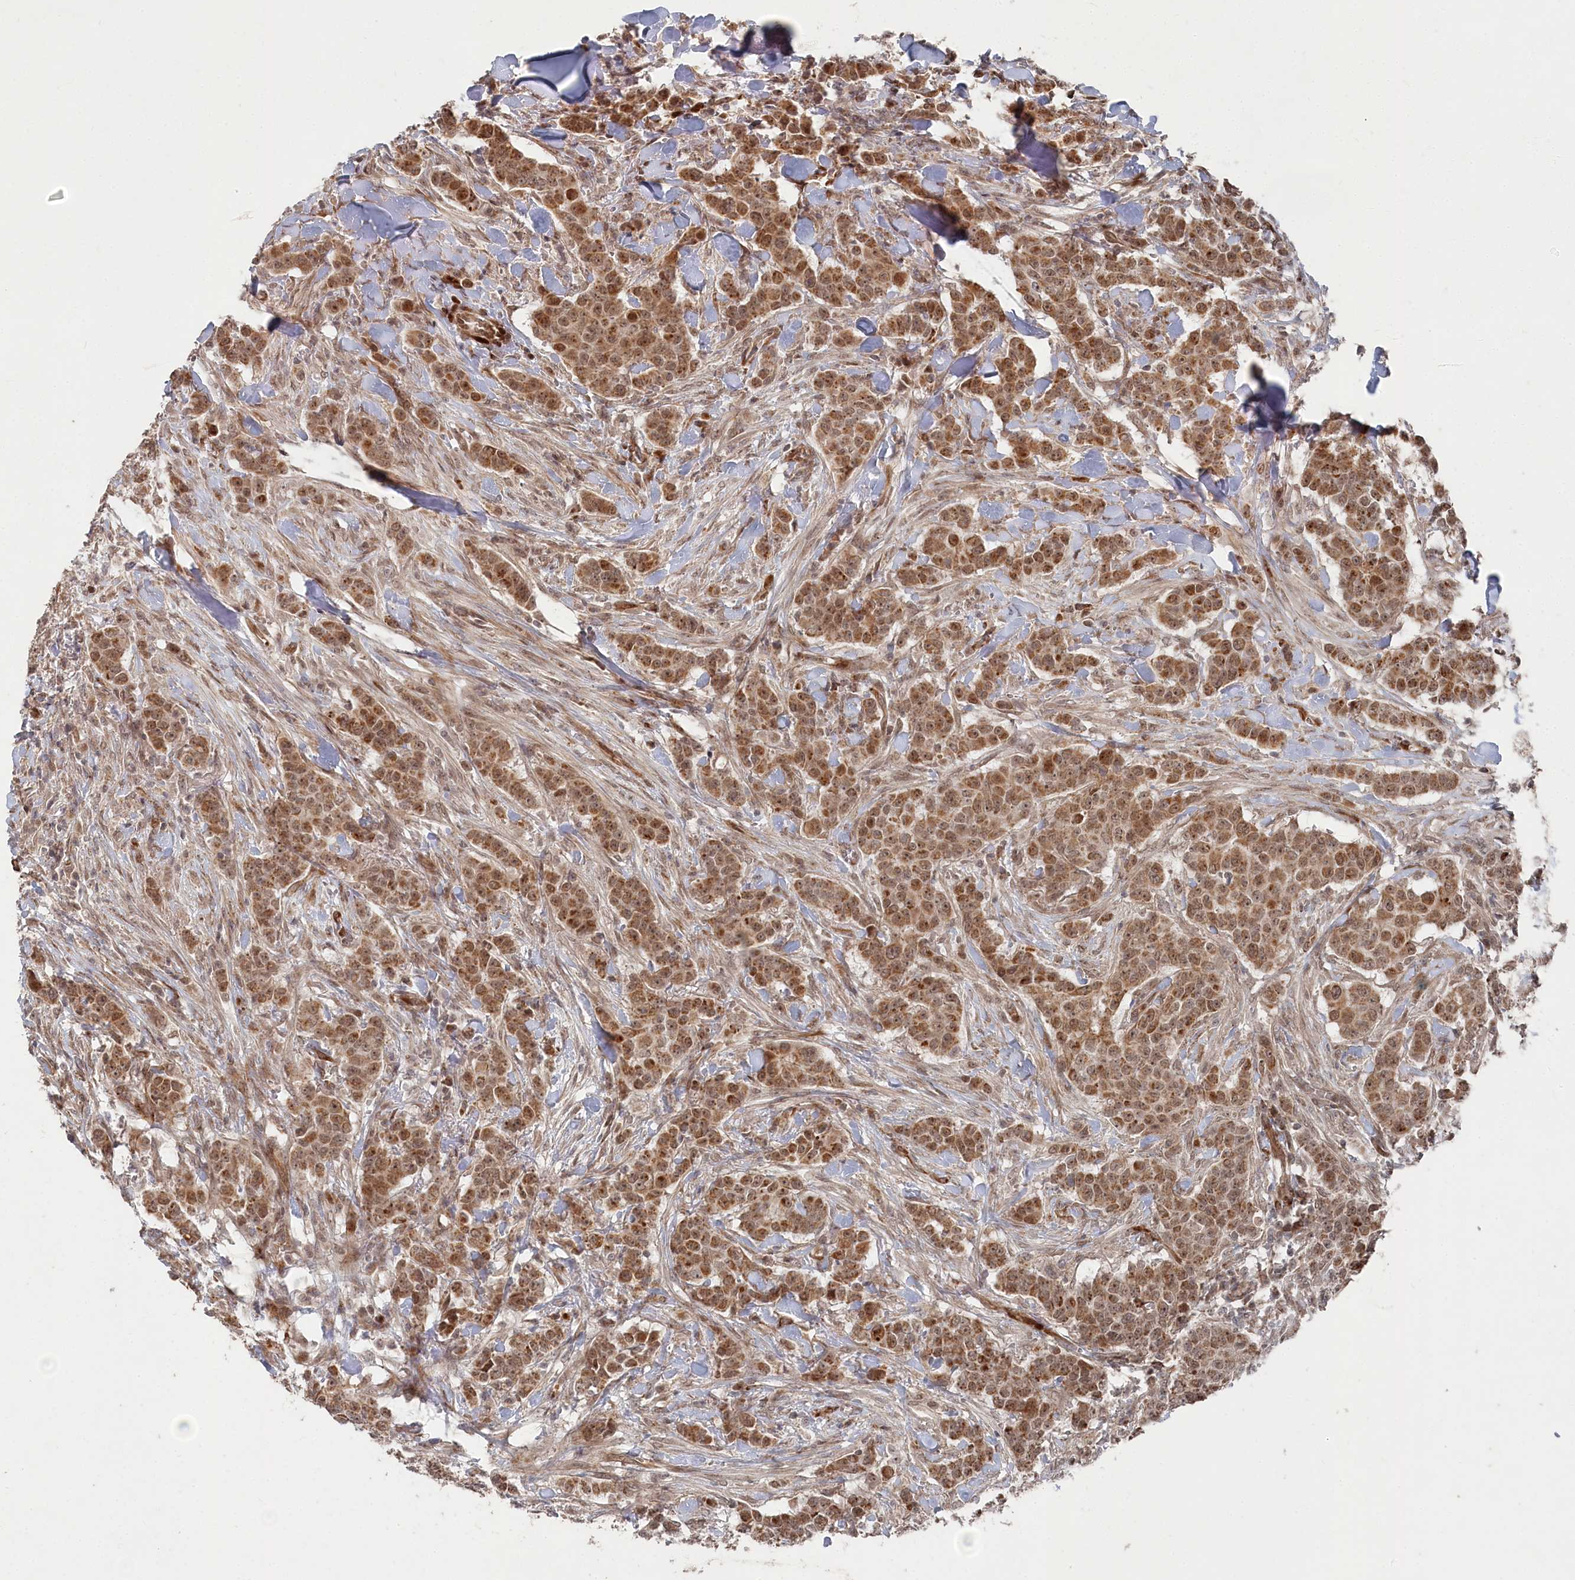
{"staining": {"intensity": "moderate", "quantity": ">75%", "location": "cytoplasmic/membranous,nuclear"}, "tissue": "breast cancer", "cell_type": "Tumor cells", "image_type": "cancer", "snomed": [{"axis": "morphology", "description": "Duct carcinoma"}, {"axis": "topography", "description": "Breast"}], "caption": "A brown stain highlights moderate cytoplasmic/membranous and nuclear positivity of a protein in breast cancer (invasive ductal carcinoma) tumor cells.", "gene": "POLR3A", "patient": {"sex": "female", "age": 40}}